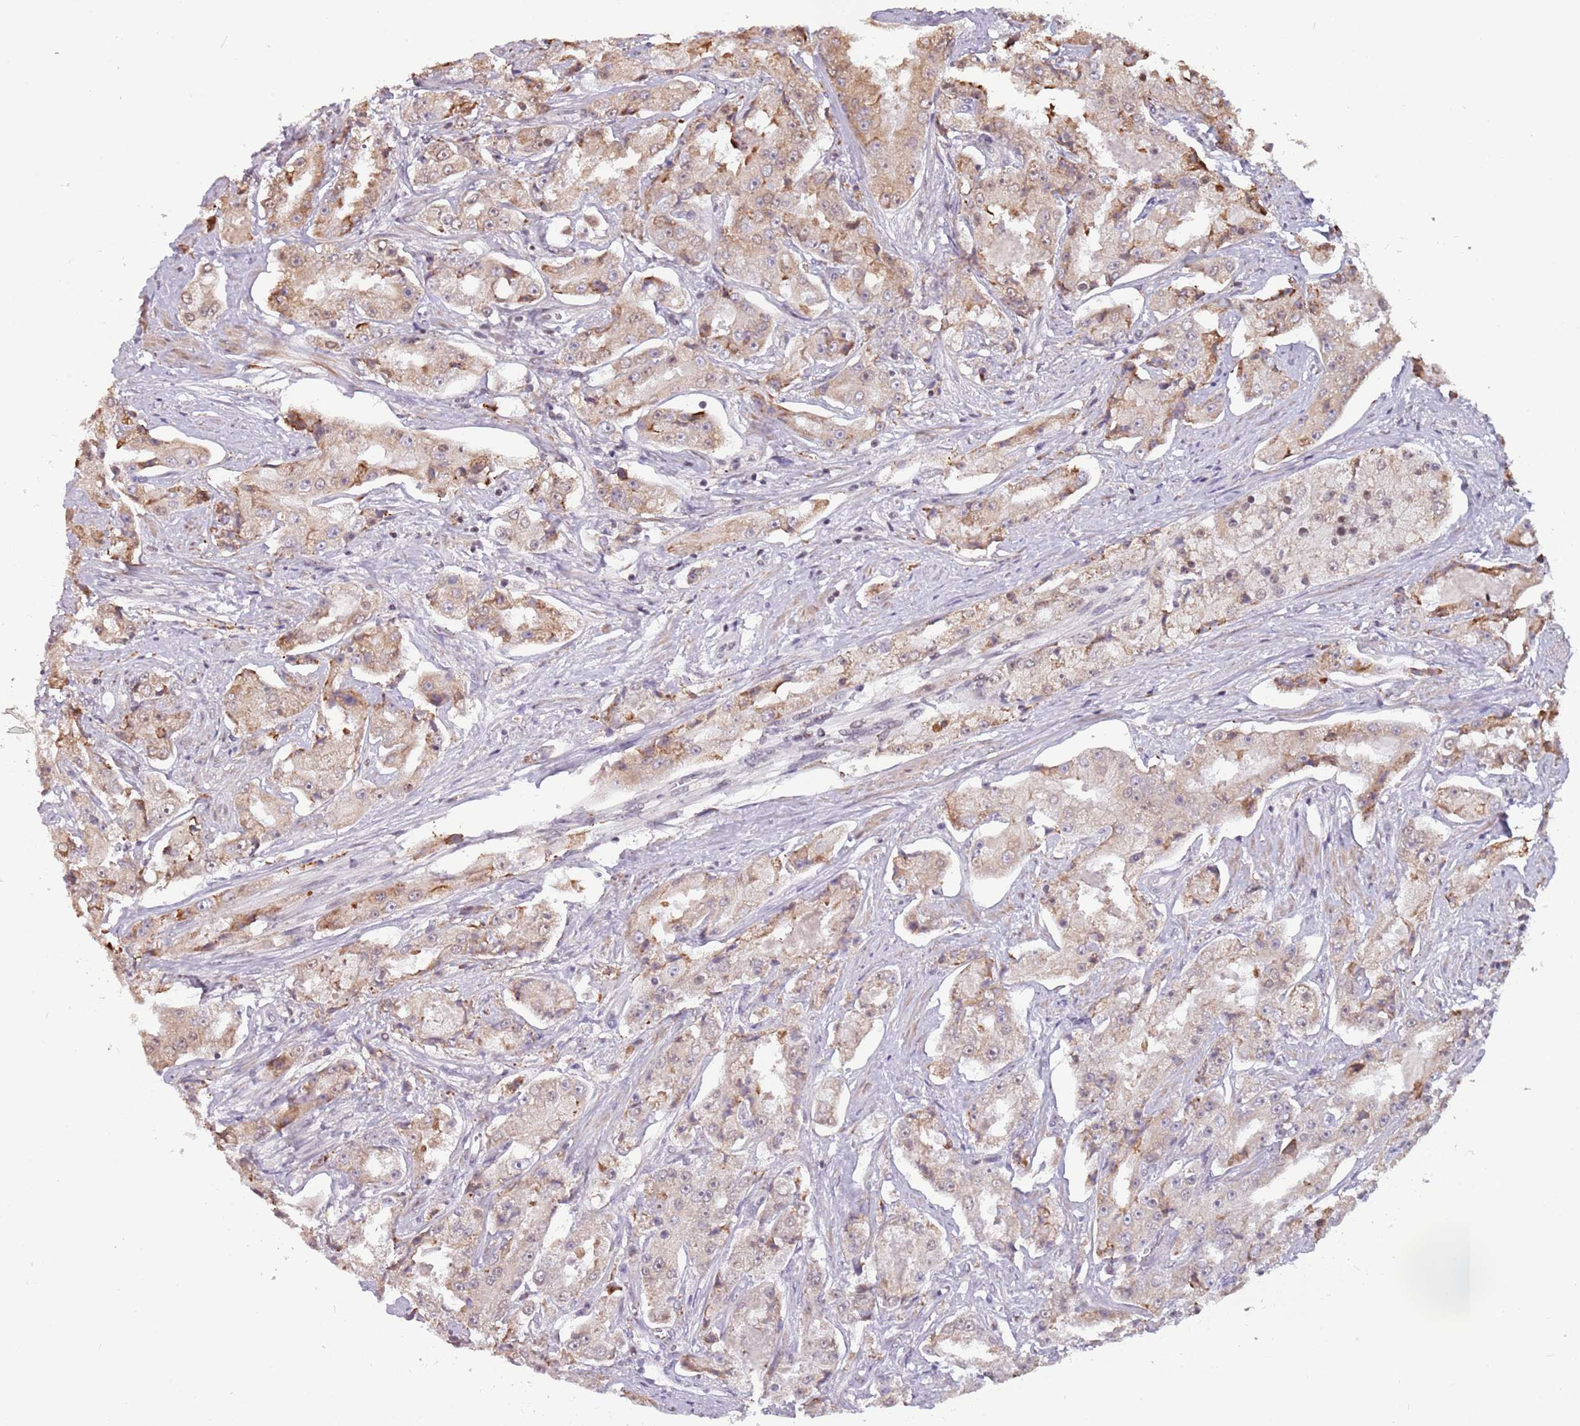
{"staining": {"intensity": "weak", "quantity": ">75%", "location": "cytoplasmic/membranous,nuclear"}, "tissue": "prostate cancer", "cell_type": "Tumor cells", "image_type": "cancer", "snomed": [{"axis": "morphology", "description": "Adenocarcinoma, High grade"}, {"axis": "topography", "description": "Prostate"}], "caption": "Immunohistochemistry (IHC) histopathology image of neoplastic tissue: adenocarcinoma (high-grade) (prostate) stained using immunohistochemistry exhibits low levels of weak protein expression localized specifically in the cytoplasmic/membranous and nuclear of tumor cells, appearing as a cytoplasmic/membranous and nuclear brown color.", "gene": "BARD1", "patient": {"sex": "male", "age": 73}}